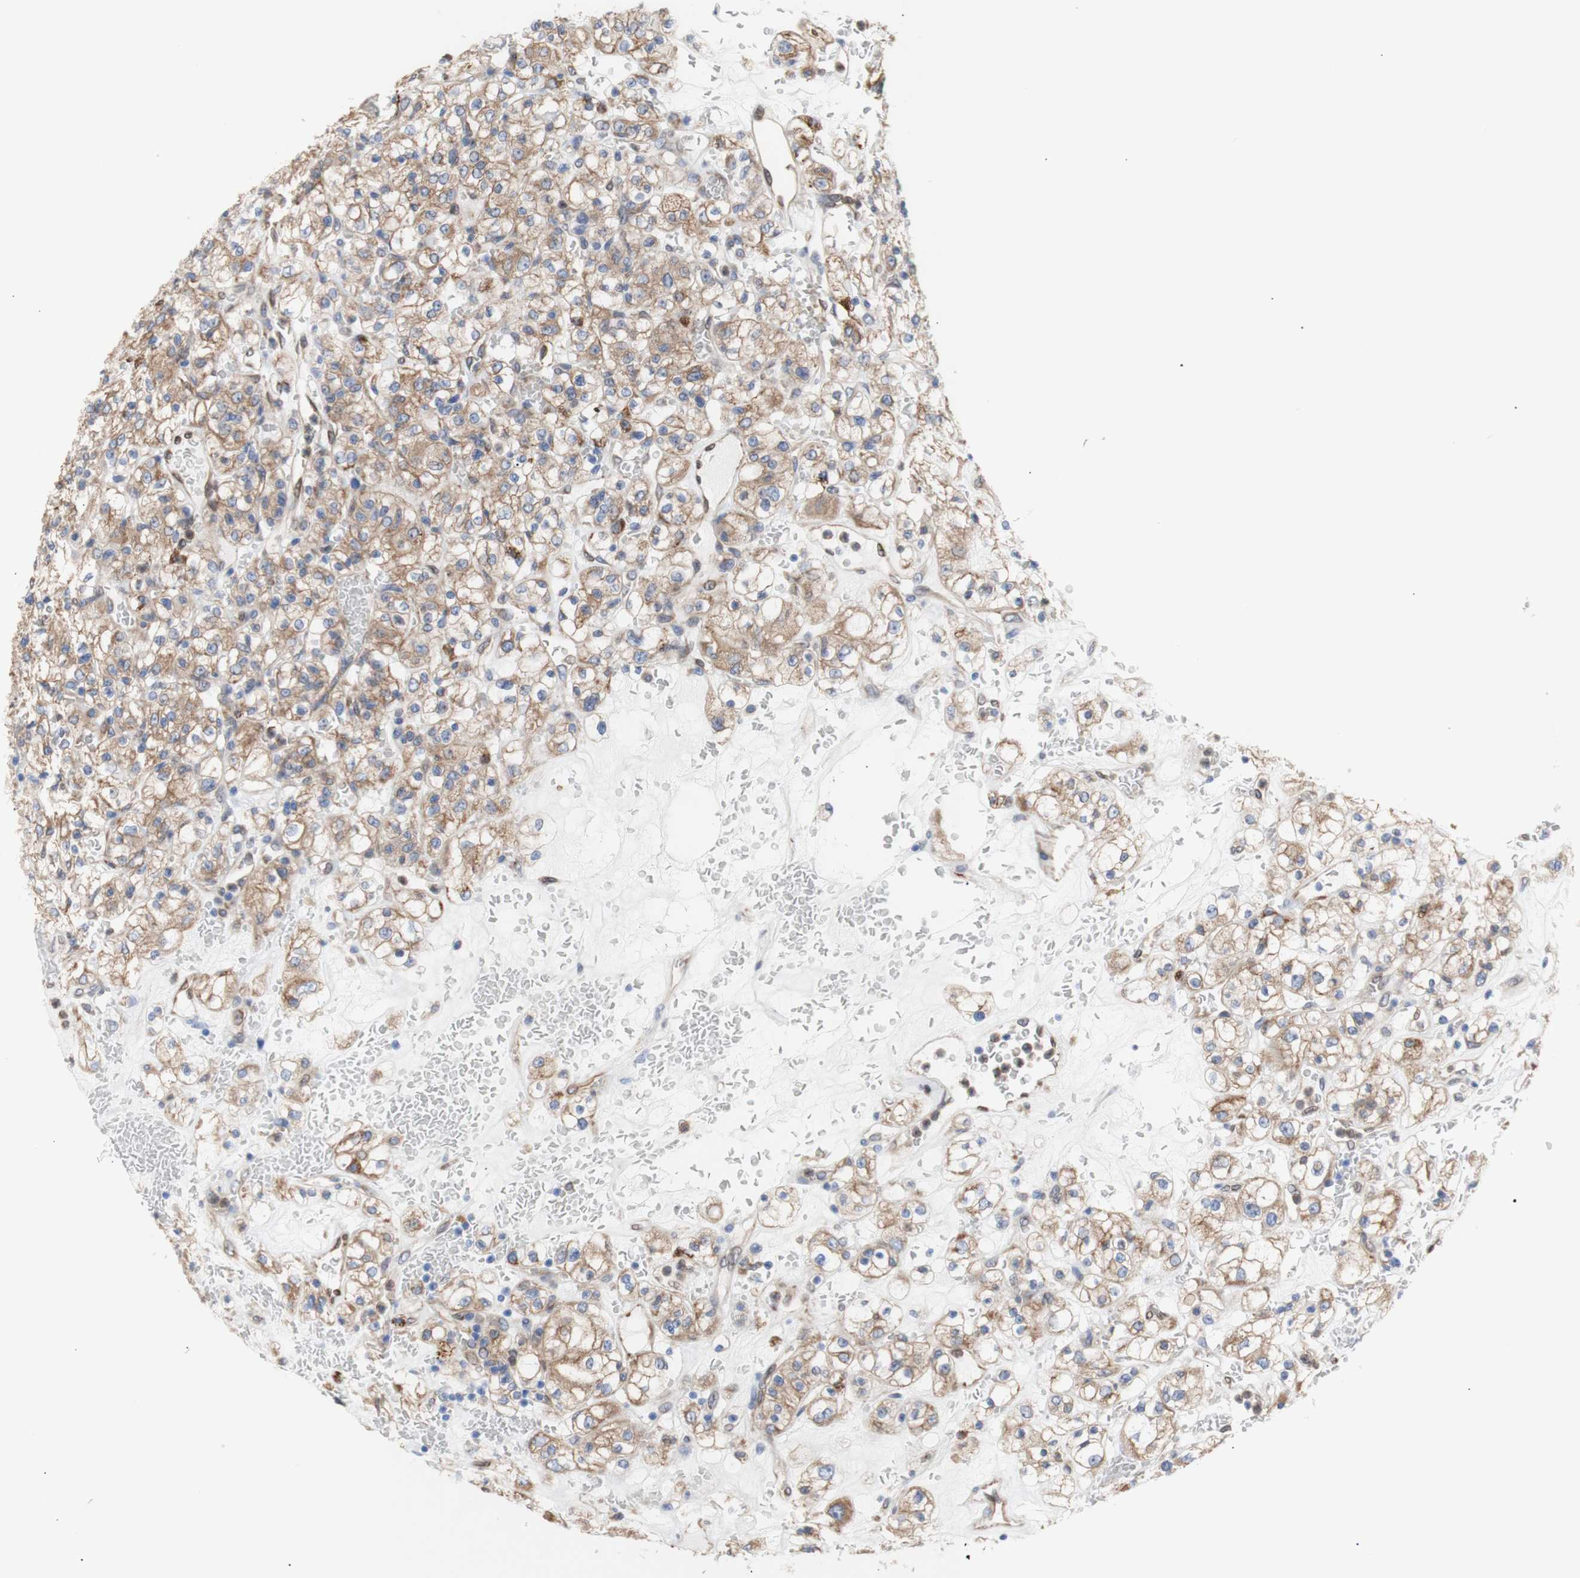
{"staining": {"intensity": "moderate", "quantity": ">75%", "location": "cytoplasmic/membranous"}, "tissue": "renal cancer", "cell_type": "Tumor cells", "image_type": "cancer", "snomed": [{"axis": "morphology", "description": "Normal tissue, NOS"}, {"axis": "morphology", "description": "Adenocarcinoma, NOS"}, {"axis": "topography", "description": "Kidney"}], "caption": "Moderate cytoplasmic/membranous positivity for a protein is appreciated in approximately >75% of tumor cells of adenocarcinoma (renal) using immunohistochemistry (IHC).", "gene": "ERLIN1", "patient": {"sex": "female", "age": 72}}